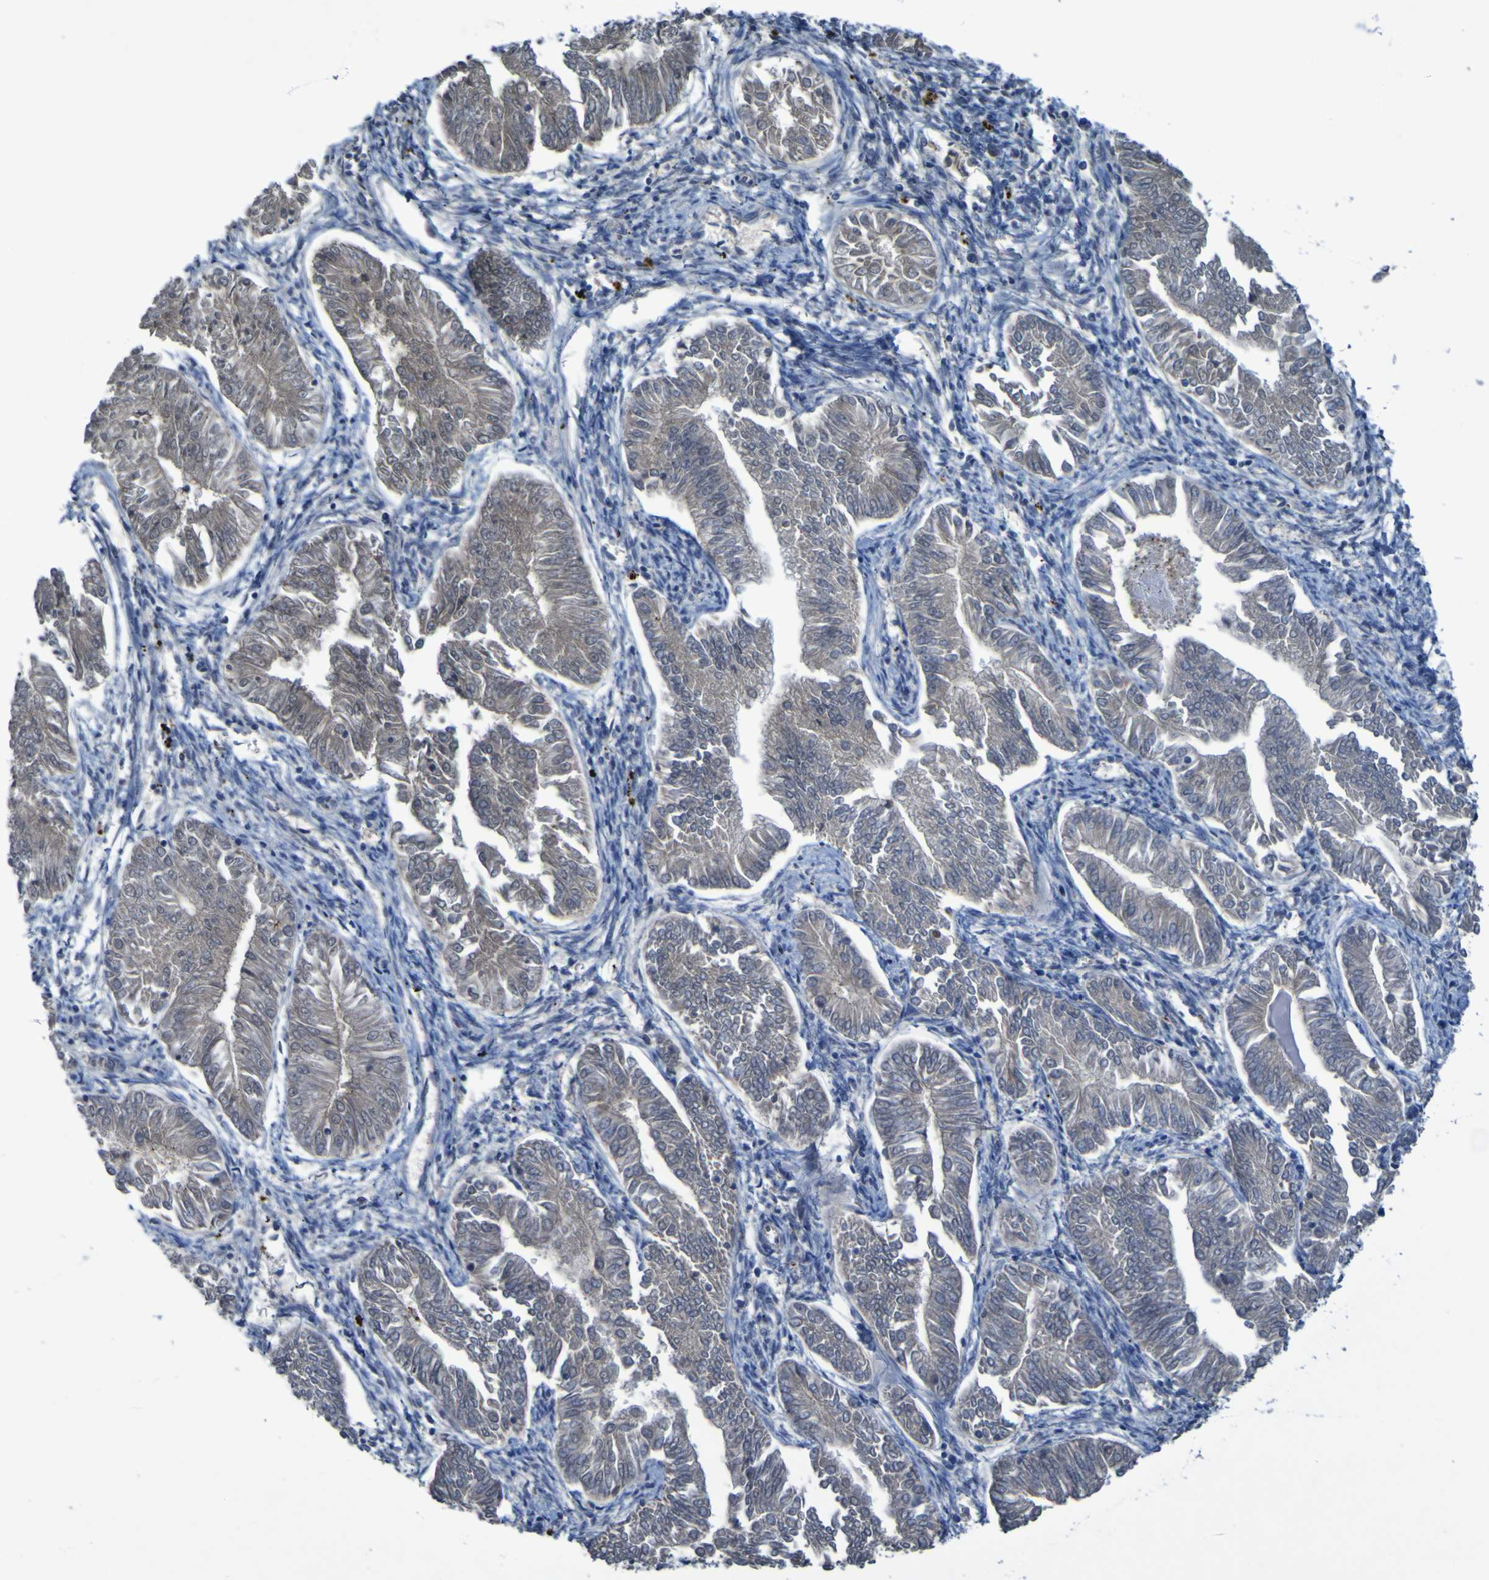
{"staining": {"intensity": "negative", "quantity": "none", "location": "none"}, "tissue": "endometrial cancer", "cell_type": "Tumor cells", "image_type": "cancer", "snomed": [{"axis": "morphology", "description": "Adenocarcinoma, NOS"}, {"axis": "topography", "description": "Endometrium"}], "caption": "Photomicrograph shows no significant protein staining in tumor cells of endometrial cancer (adenocarcinoma).", "gene": "SGK2", "patient": {"sex": "female", "age": 53}}